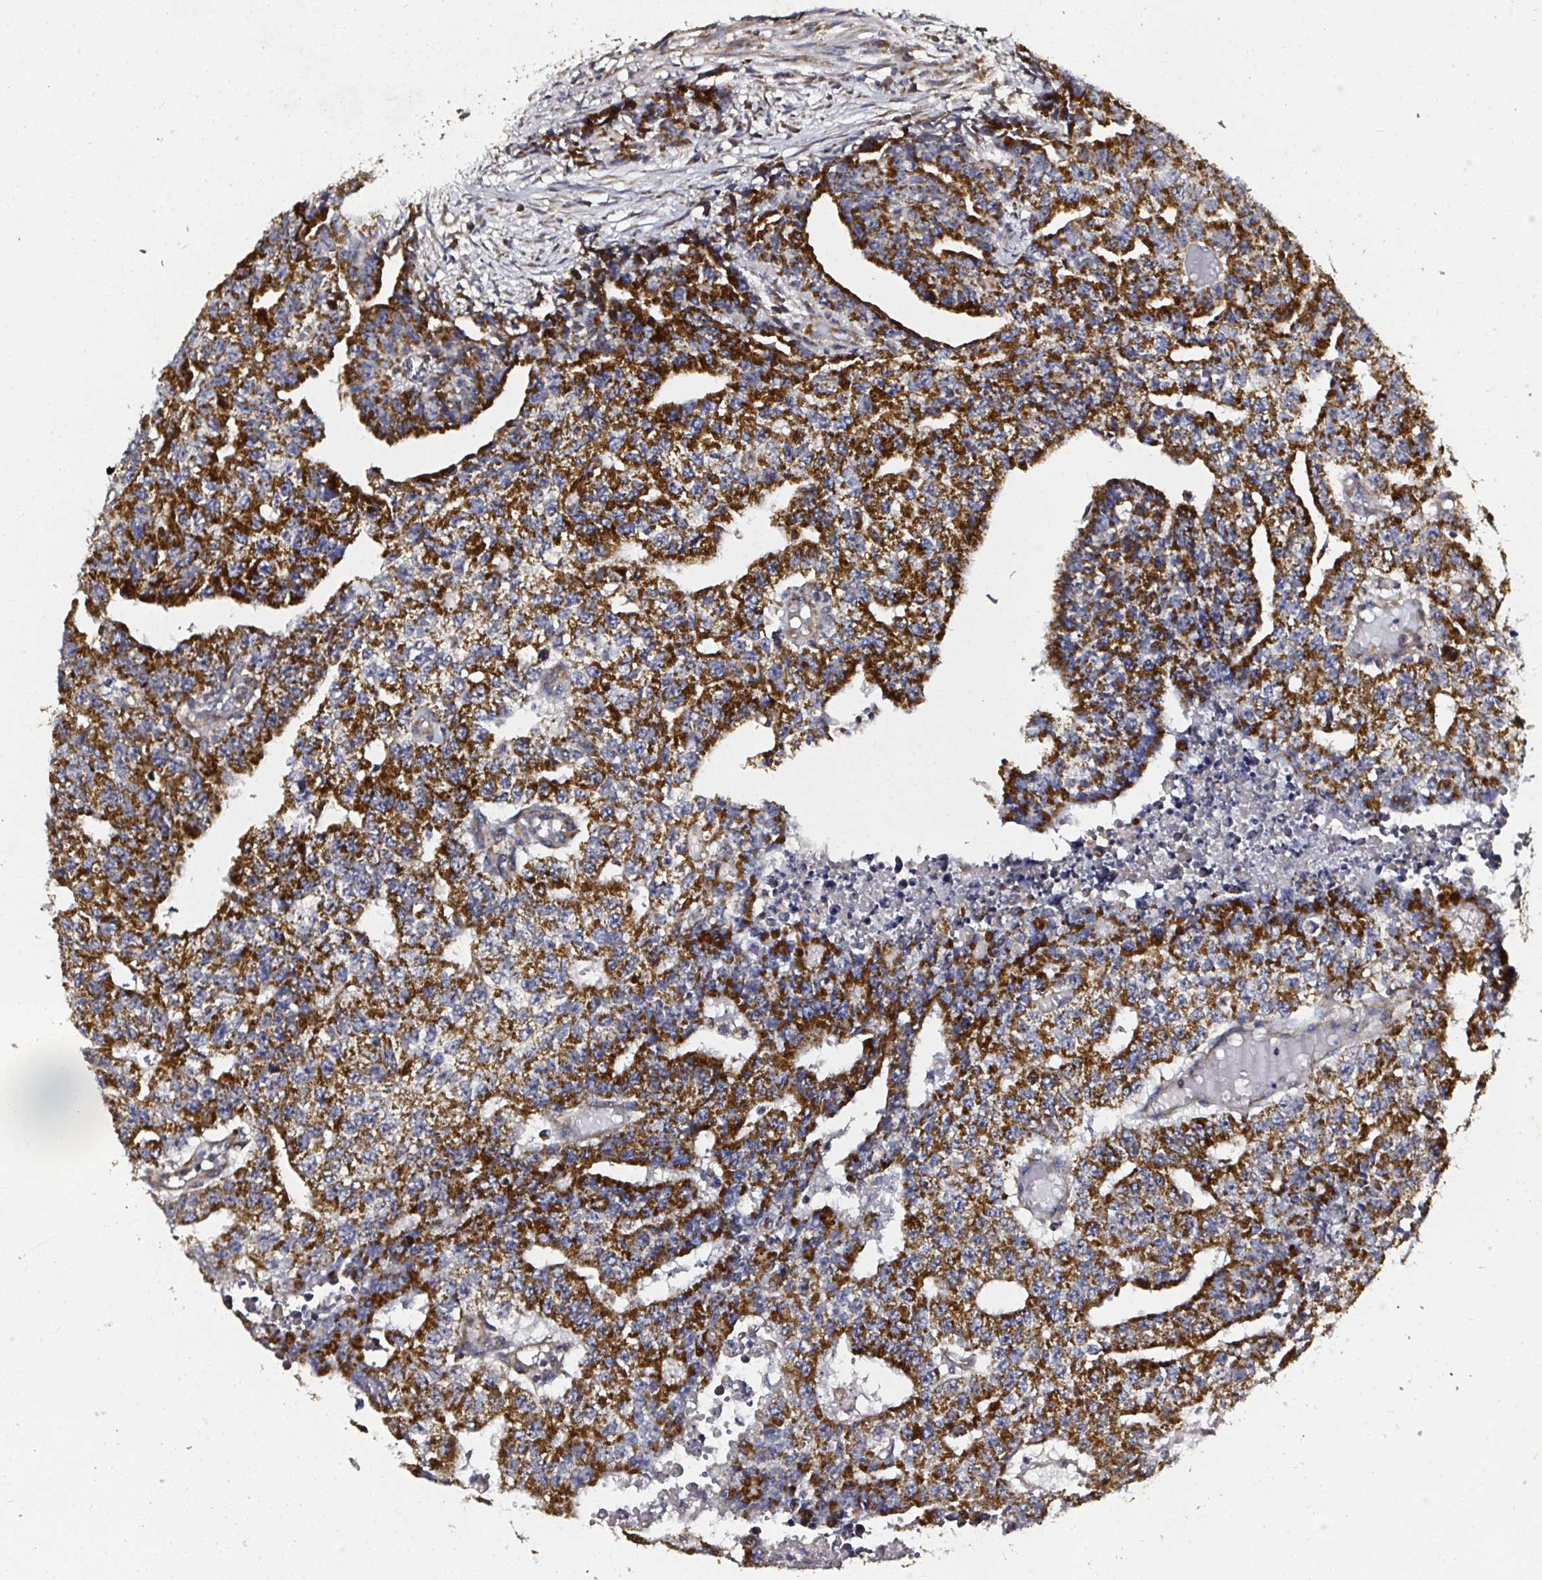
{"staining": {"intensity": "strong", "quantity": ">75%", "location": "cytoplasmic/membranous"}, "tissue": "testis cancer", "cell_type": "Tumor cells", "image_type": "cancer", "snomed": [{"axis": "morphology", "description": "Carcinoma, Embryonal, NOS"}, {"axis": "morphology", "description": "Teratoma, malignant, NOS"}, {"axis": "topography", "description": "Testis"}], "caption": "Tumor cells demonstrate high levels of strong cytoplasmic/membranous staining in about >75% of cells in human testis cancer. The protein of interest is stained brown, and the nuclei are stained in blue (DAB (3,3'-diaminobenzidine) IHC with brightfield microscopy, high magnification).", "gene": "ATAD3B", "patient": {"sex": "male", "age": 24}}